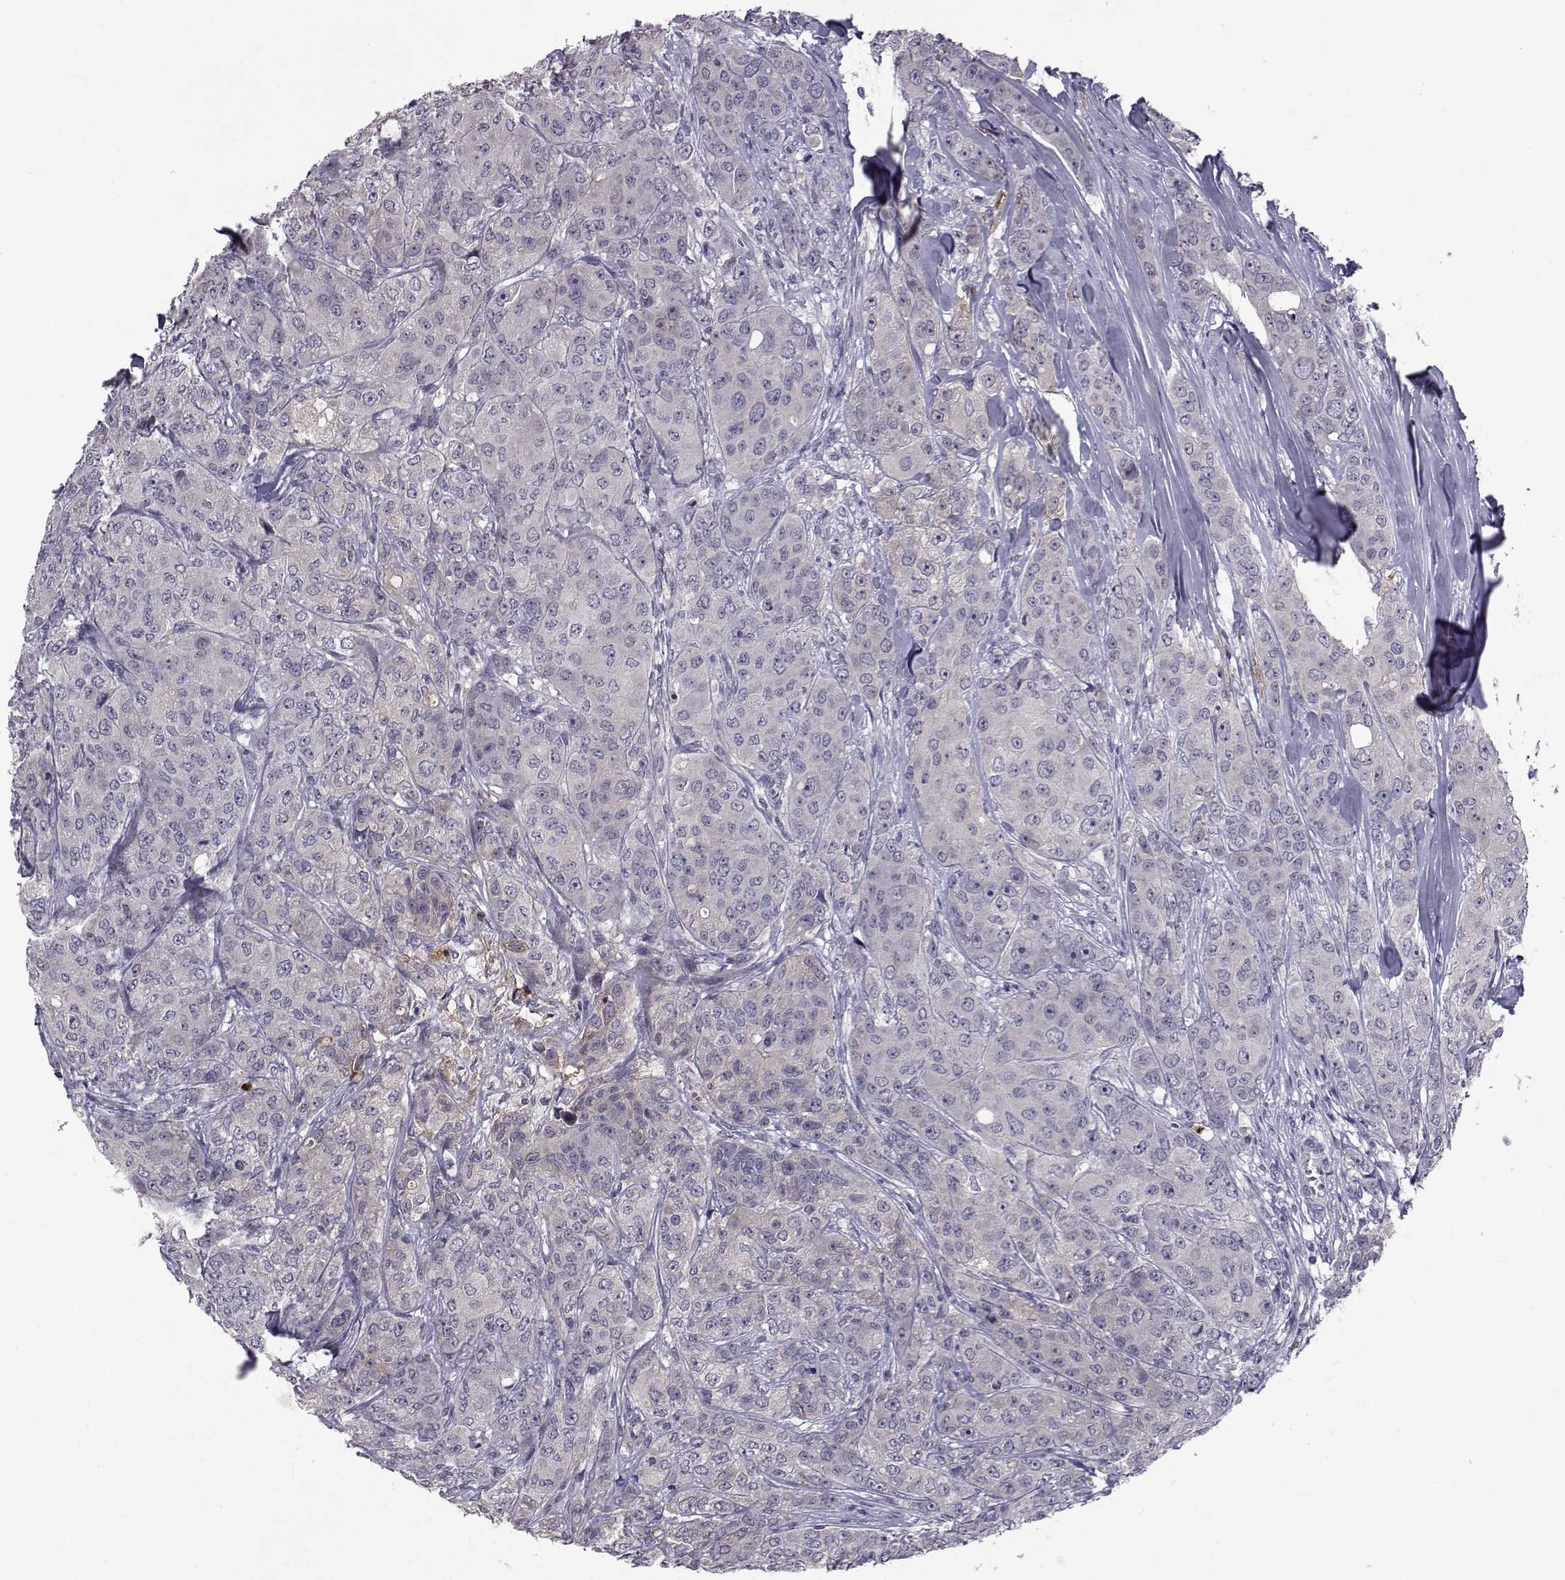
{"staining": {"intensity": "negative", "quantity": "none", "location": "none"}, "tissue": "breast cancer", "cell_type": "Tumor cells", "image_type": "cancer", "snomed": [{"axis": "morphology", "description": "Duct carcinoma"}, {"axis": "topography", "description": "Breast"}], "caption": "Immunohistochemistry histopathology image of human infiltrating ductal carcinoma (breast) stained for a protein (brown), which reveals no positivity in tumor cells.", "gene": "TNFRSF11B", "patient": {"sex": "female", "age": 43}}